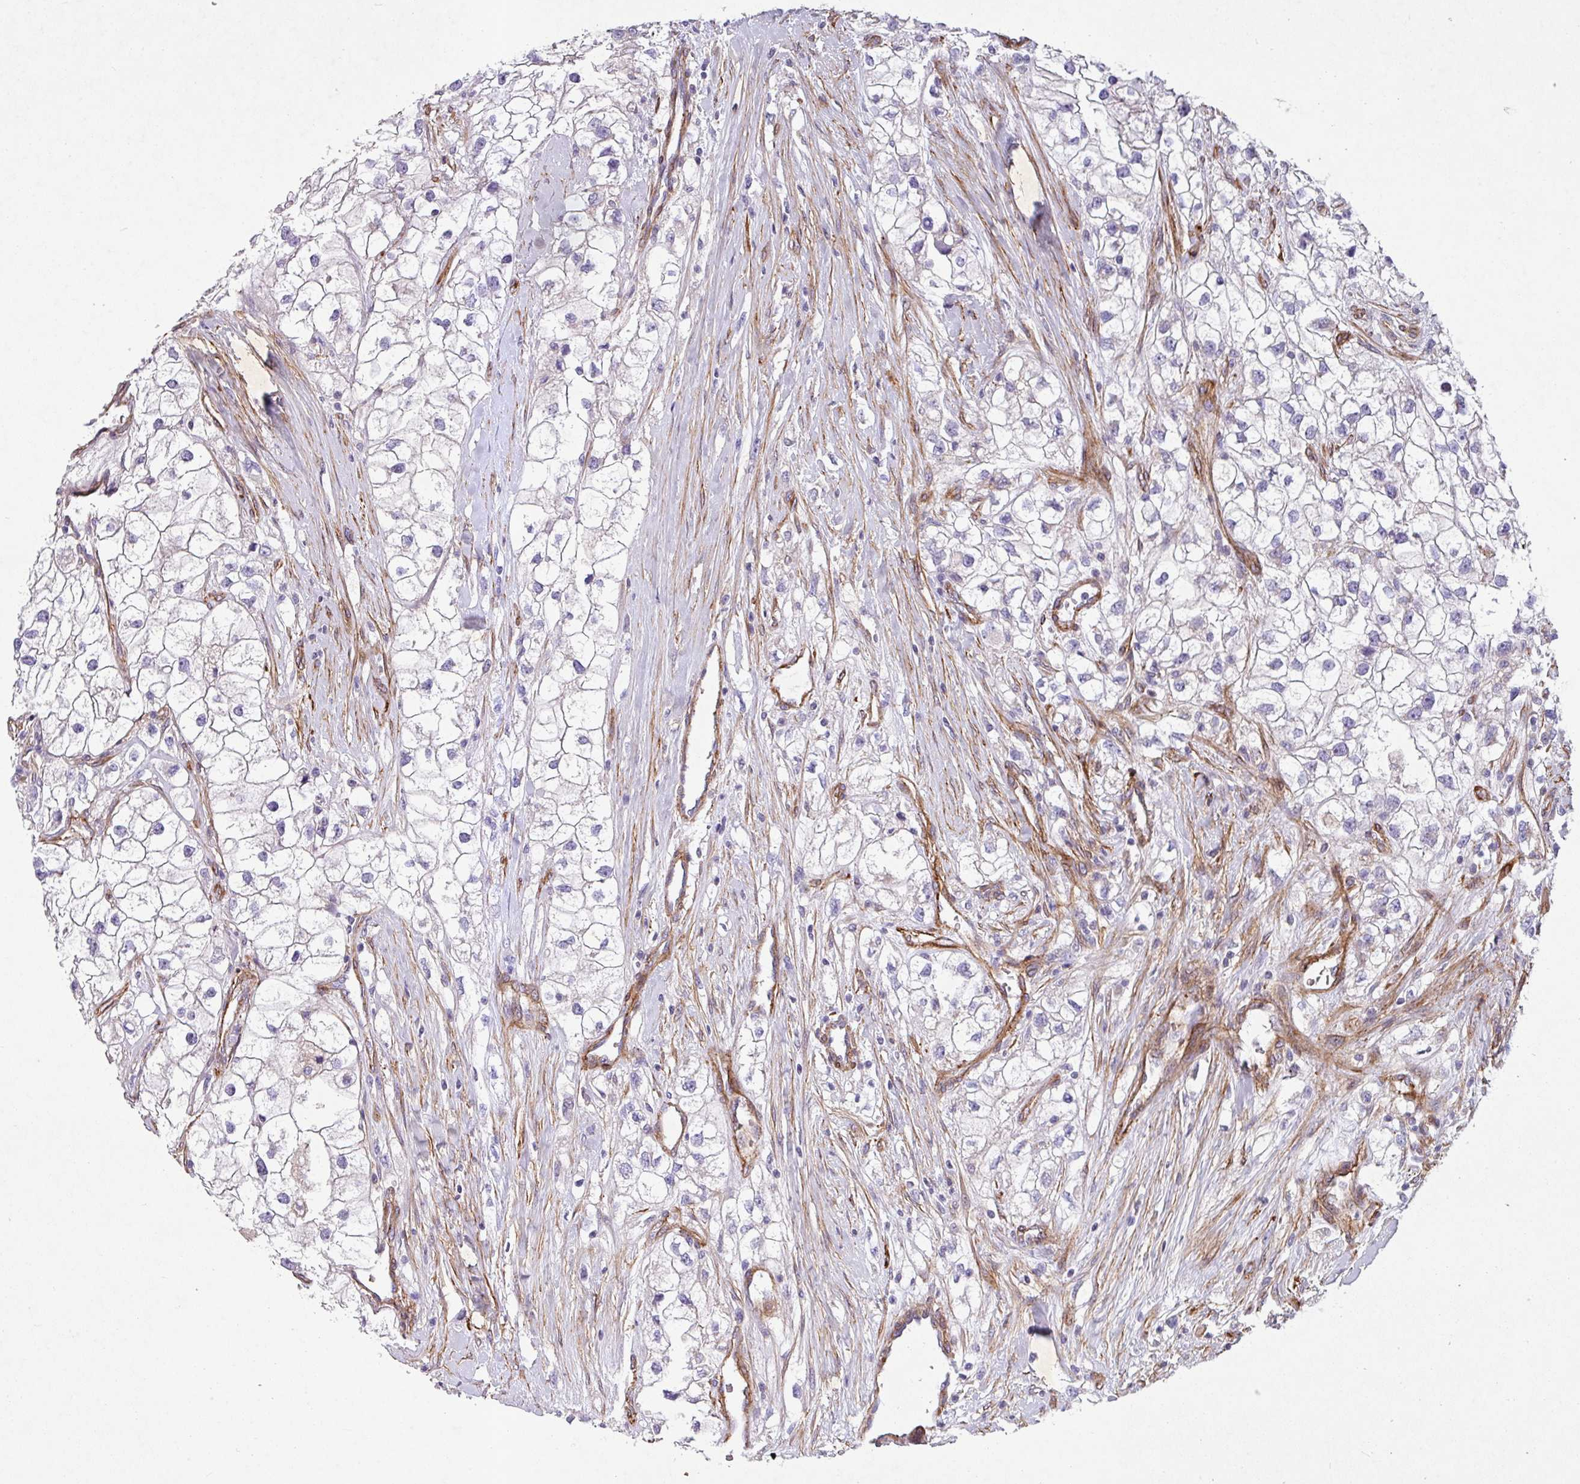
{"staining": {"intensity": "negative", "quantity": "none", "location": "none"}, "tissue": "renal cancer", "cell_type": "Tumor cells", "image_type": "cancer", "snomed": [{"axis": "morphology", "description": "Adenocarcinoma, NOS"}, {"axis": "topography", "description": "Kidney"}], "caption": "Tumor cells show no significant expression in renal cancer (adenocarcinoma). (DAB immunohistochemistry (IHC) with hematoxylin counter stain).", "gene": "ATP2C2", "patient": {"sex": "male", "age": 59}}